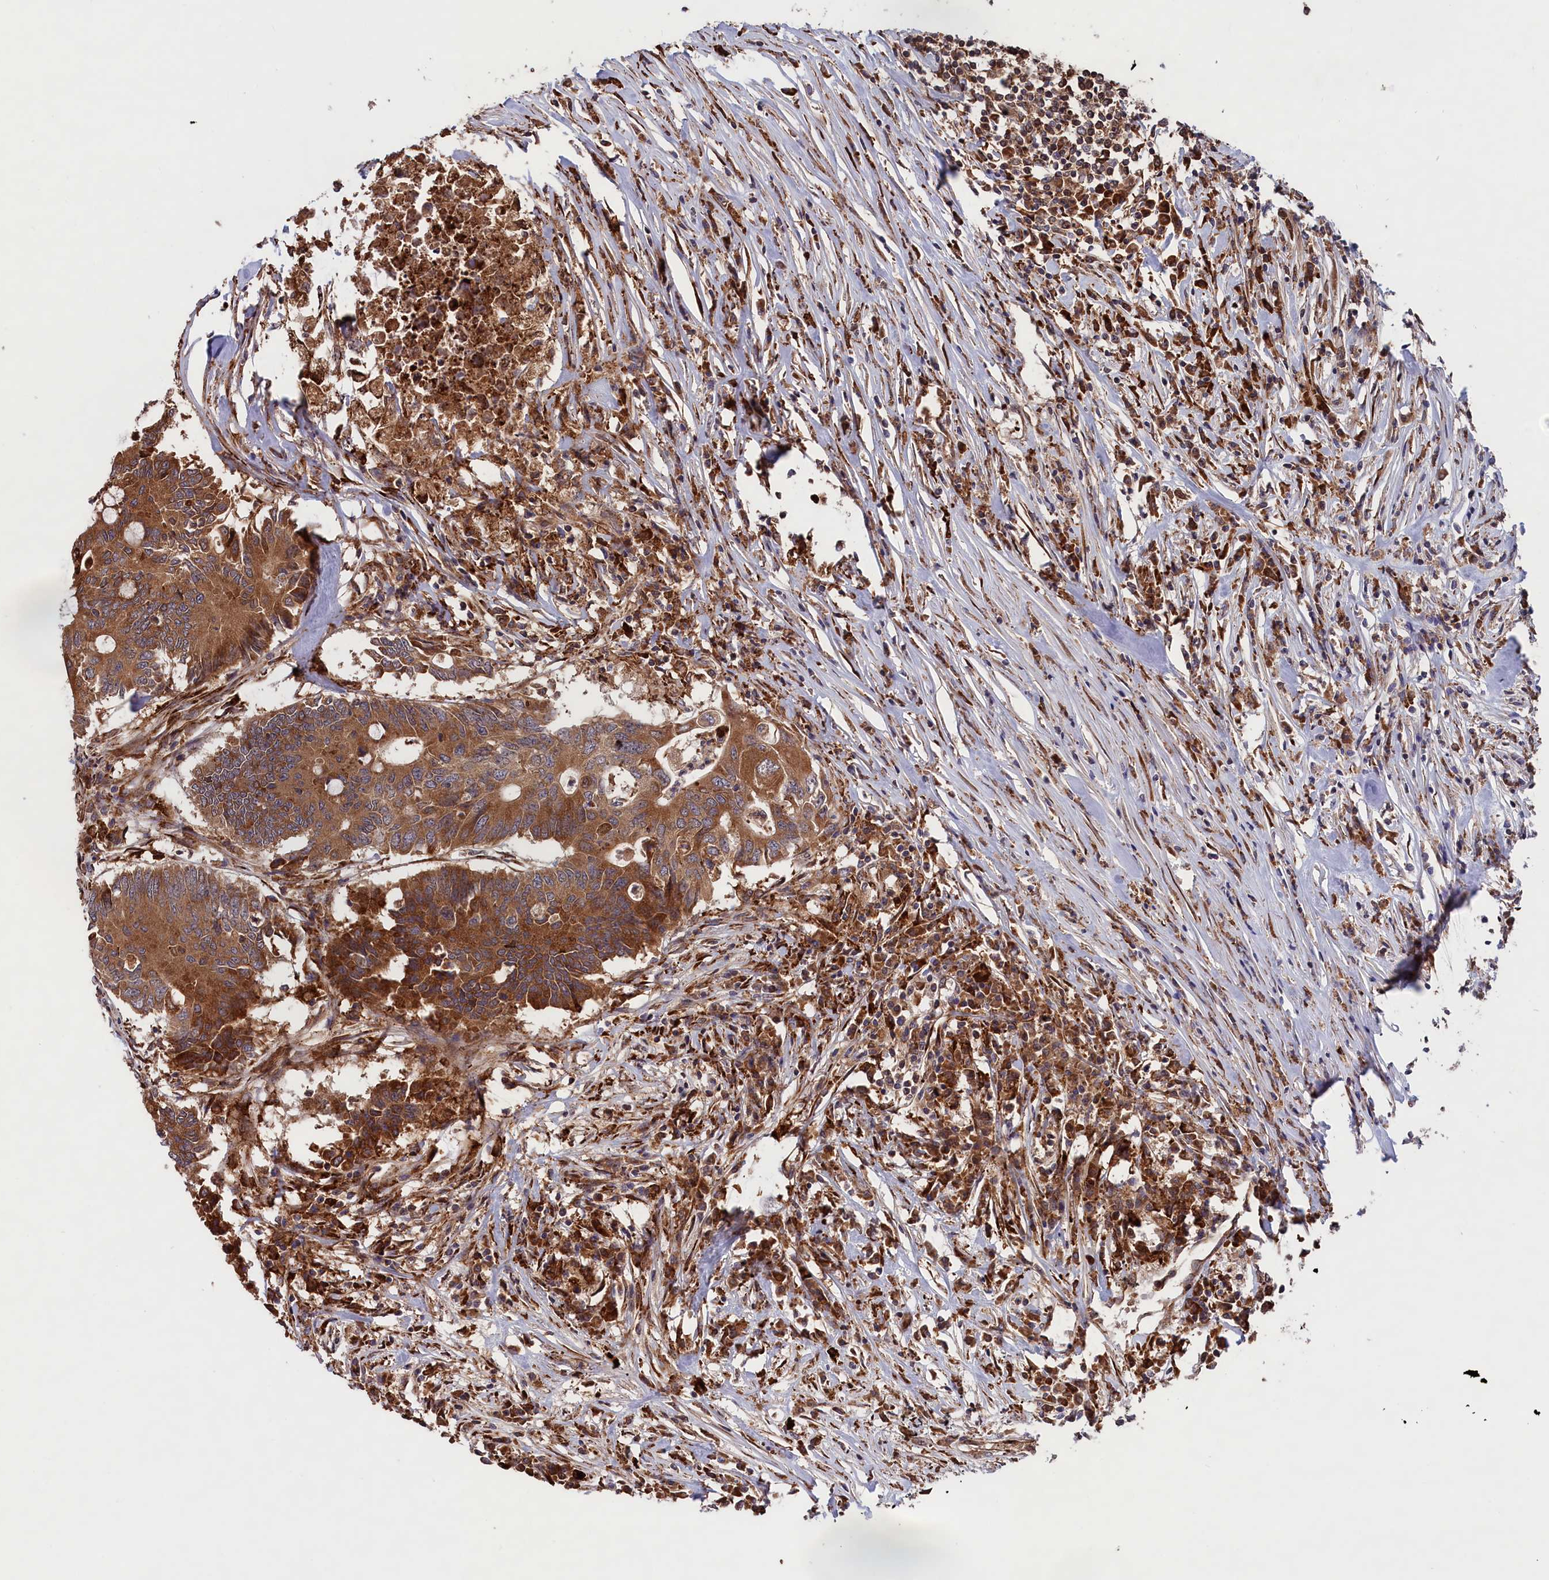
{"staining": {"intensity": "moderate", "quantity": ">75%", "location": "cytoplasmic/membranous"}, "tissue": "colorectal cancer", "cell_type": "Tumor cells", "image_type": "cancer", "snomed": [{"axis": "morphology", "description": "Adenocarcinoma, NOS"}, {"axis": "topography", "description": "Colon"}], "caption": "Protein staining exhibits moderate cytoplasmic/membranous positivity in approximately >75% of tumor cells in colorectal cancer.", "gene": "PLA2G4C", "patient": {"sex": "male", "age": 71}}